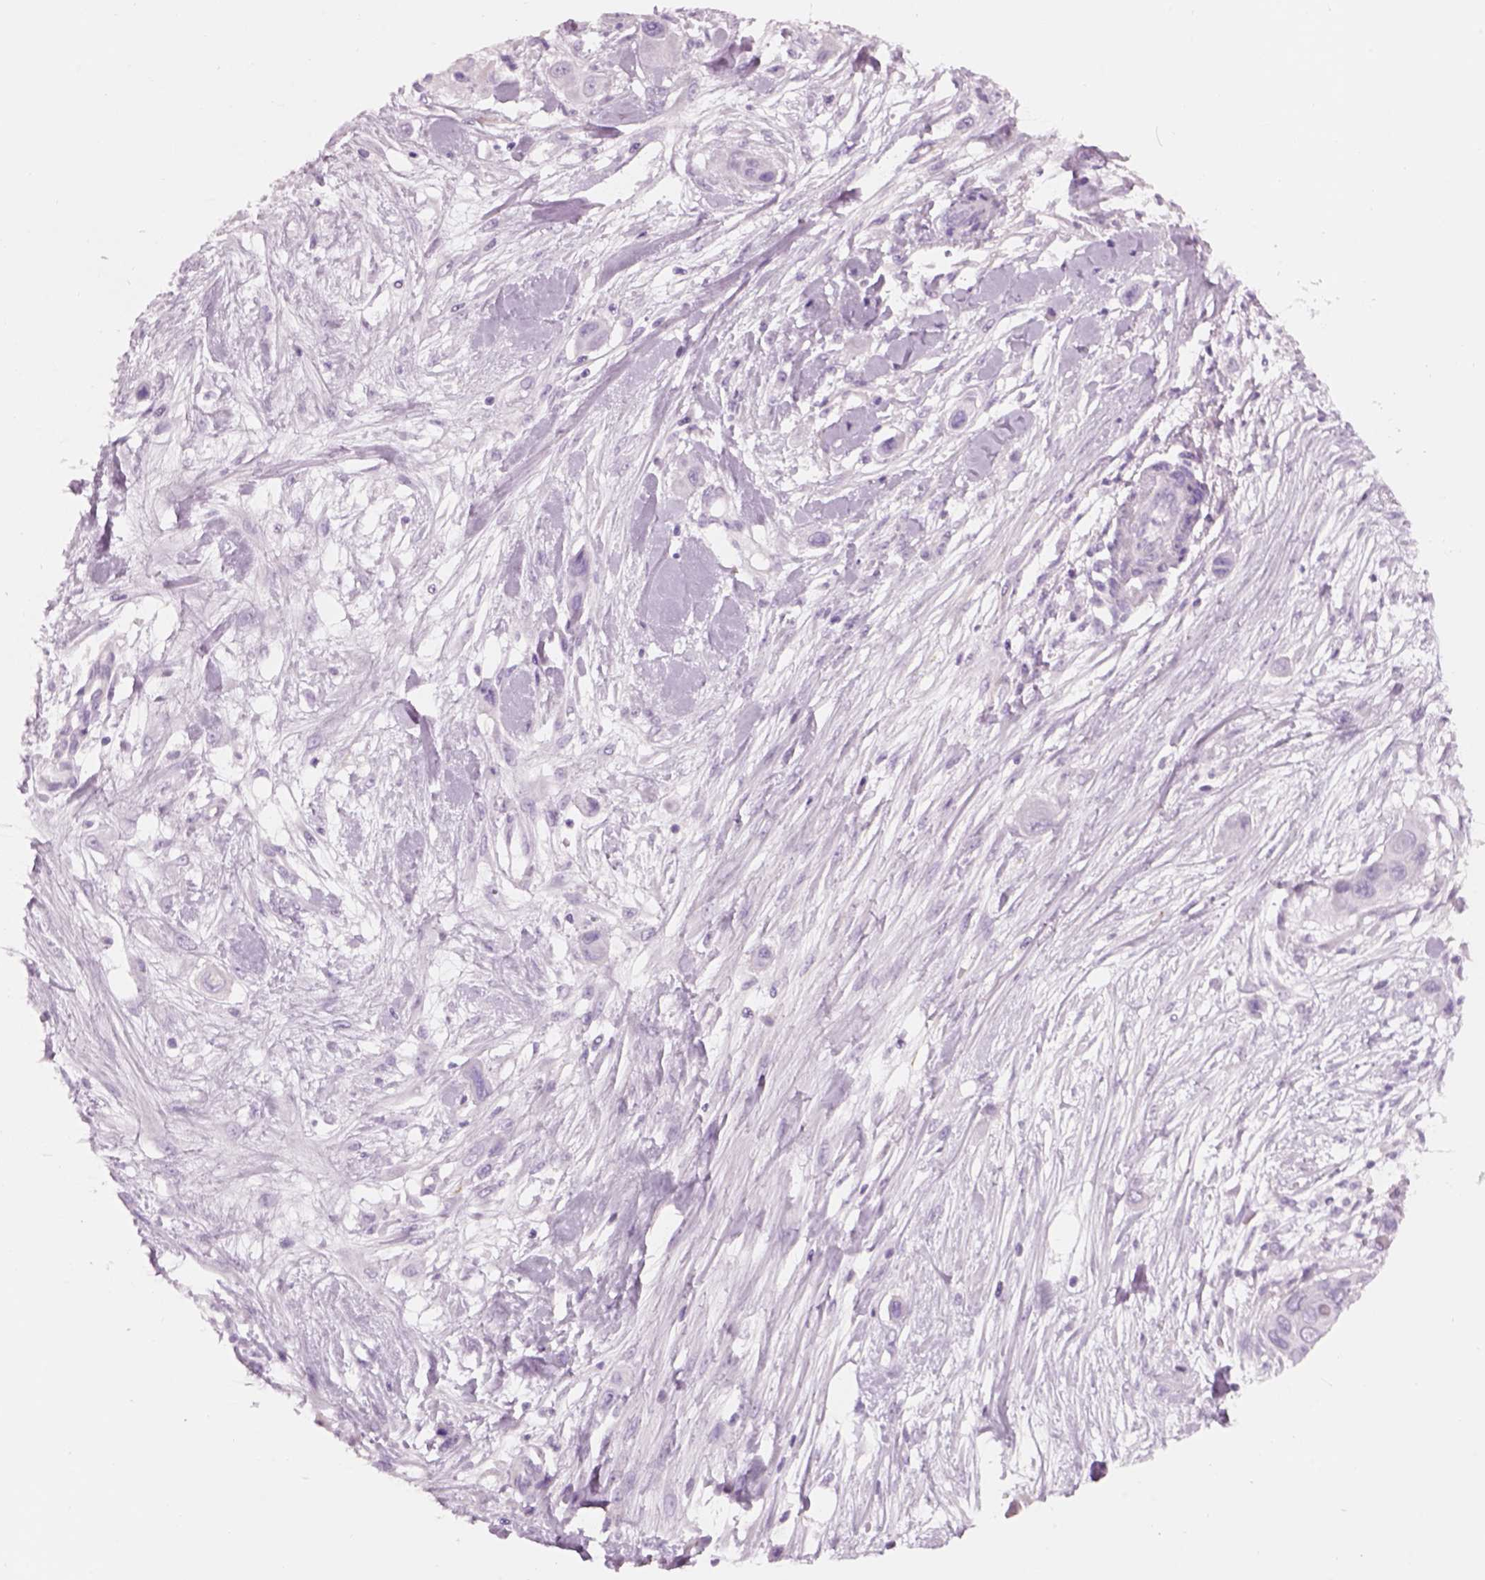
{"staining": {"intensity": "negative", "quantity": "none", "location": "none"}, "tissue": "skin cancer", "cell_type": "Tumor cells", "image_type": "cancer", "snomed": [{"axis": "morphology", "description": "Squamous cell carcinoma, NOS"}, {"axis": "topography", "description": "Skin"}], "caption": "Human squamous cell carcinoma (skin) stained for a protein using immunohistochemistry shows no positivity in tumor cells.", "gene": "GAS2L2", "patient": {"sex": "male", "age": 79}}